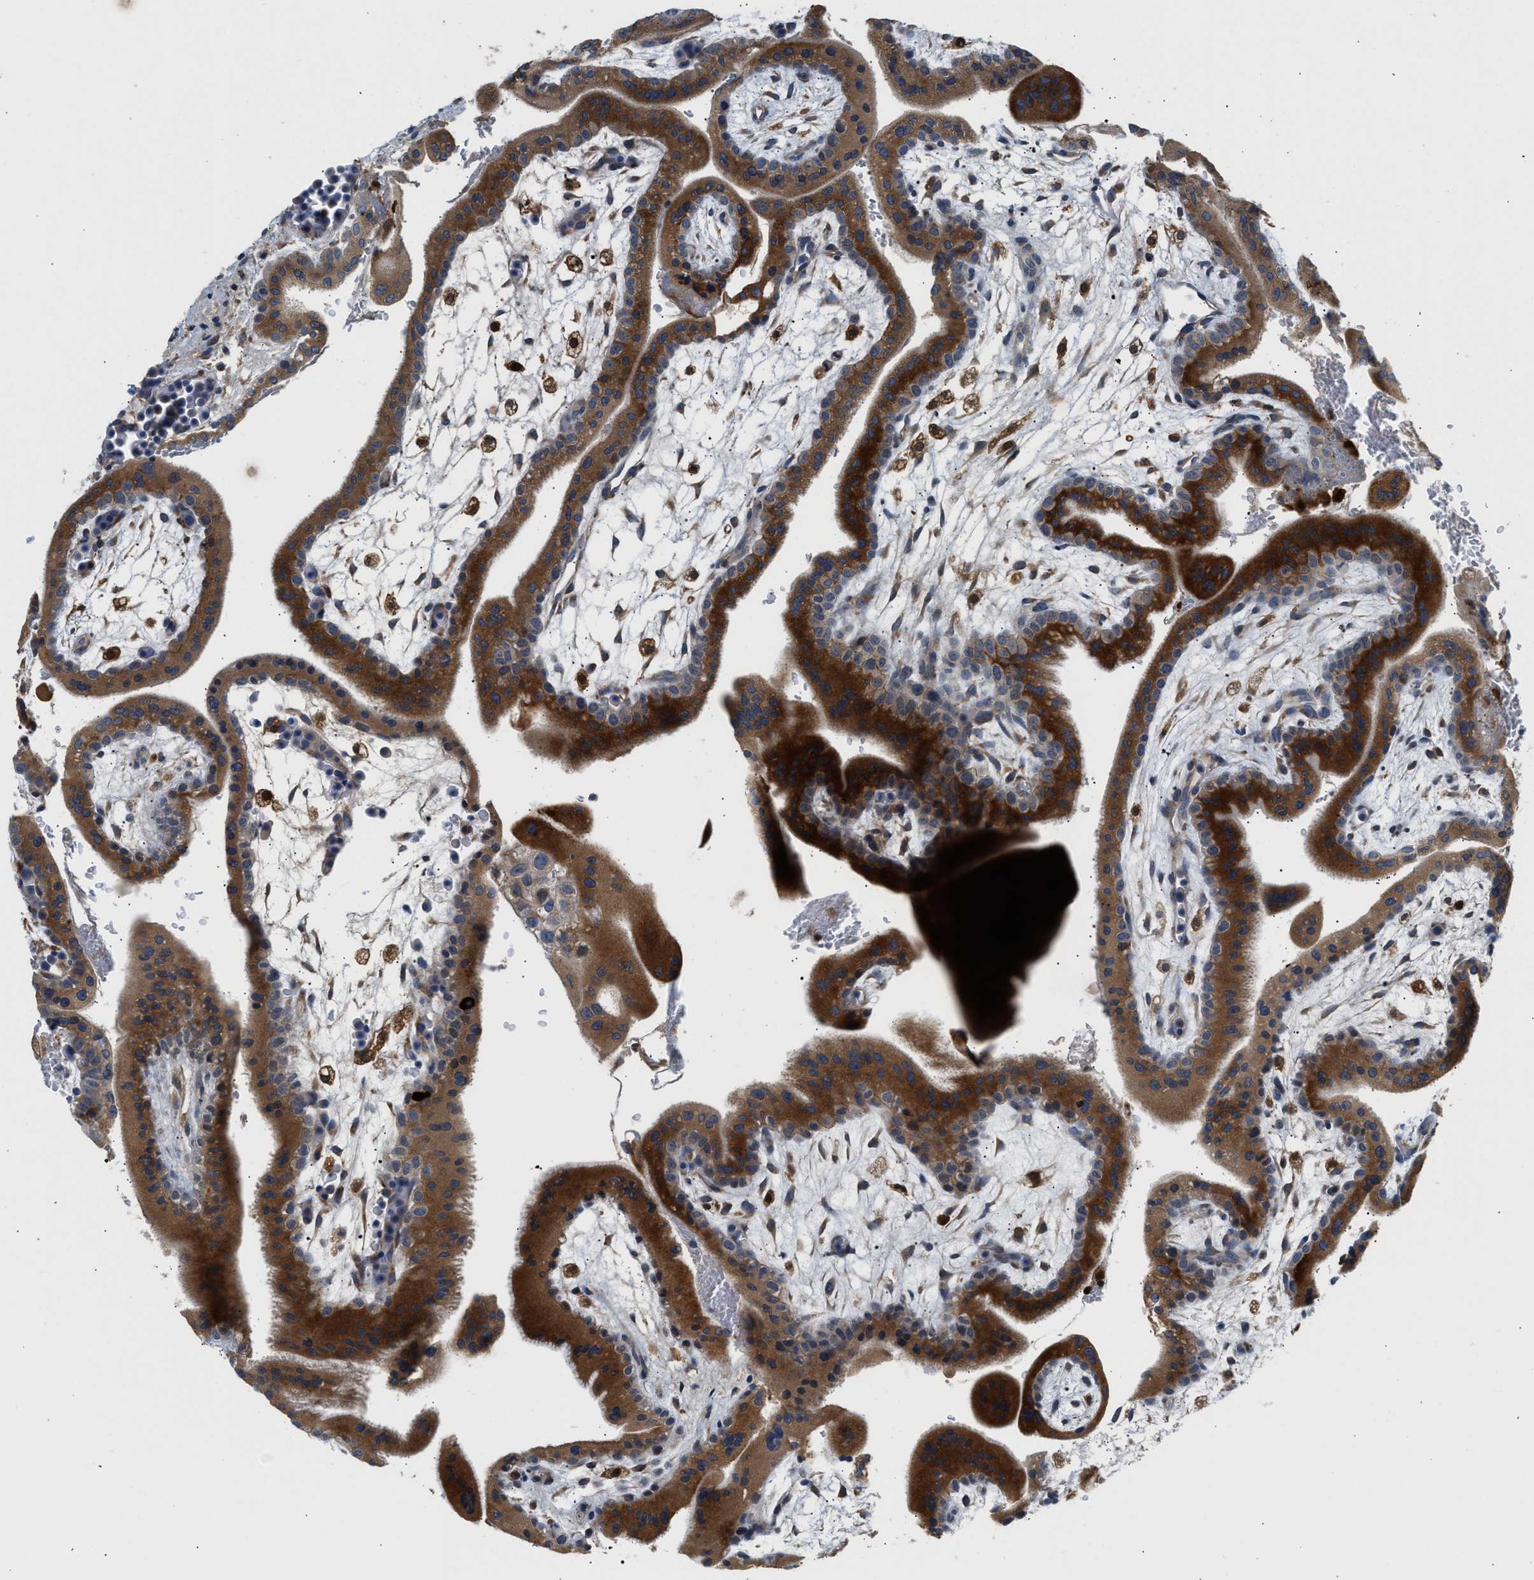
{"staining": {"intensity": "moderate", "quantity": "25%-75%", "location": "cytoplasmic/membranous,nuclear"}, "tissue": "placenta", "cell_type": "Decidual cells", "image_type": "normal", "snomed": [{"axis": "morphology", "description": "Normal tissue, NOS"}, {"axis": "topography", "description": "Placenta"}], "caption": "Protein expression analysis of benign human placenta reveals moderate cytoplasmic/membranous,nuclear staining in about 25%-75% of decidual cells. (Stains: DAB in brown, nuclei in blue, Microscopy: brightfield microscopy at high magnification).", "gene": "SLIT2", "patient": {"sex": "female", "age": 35}}